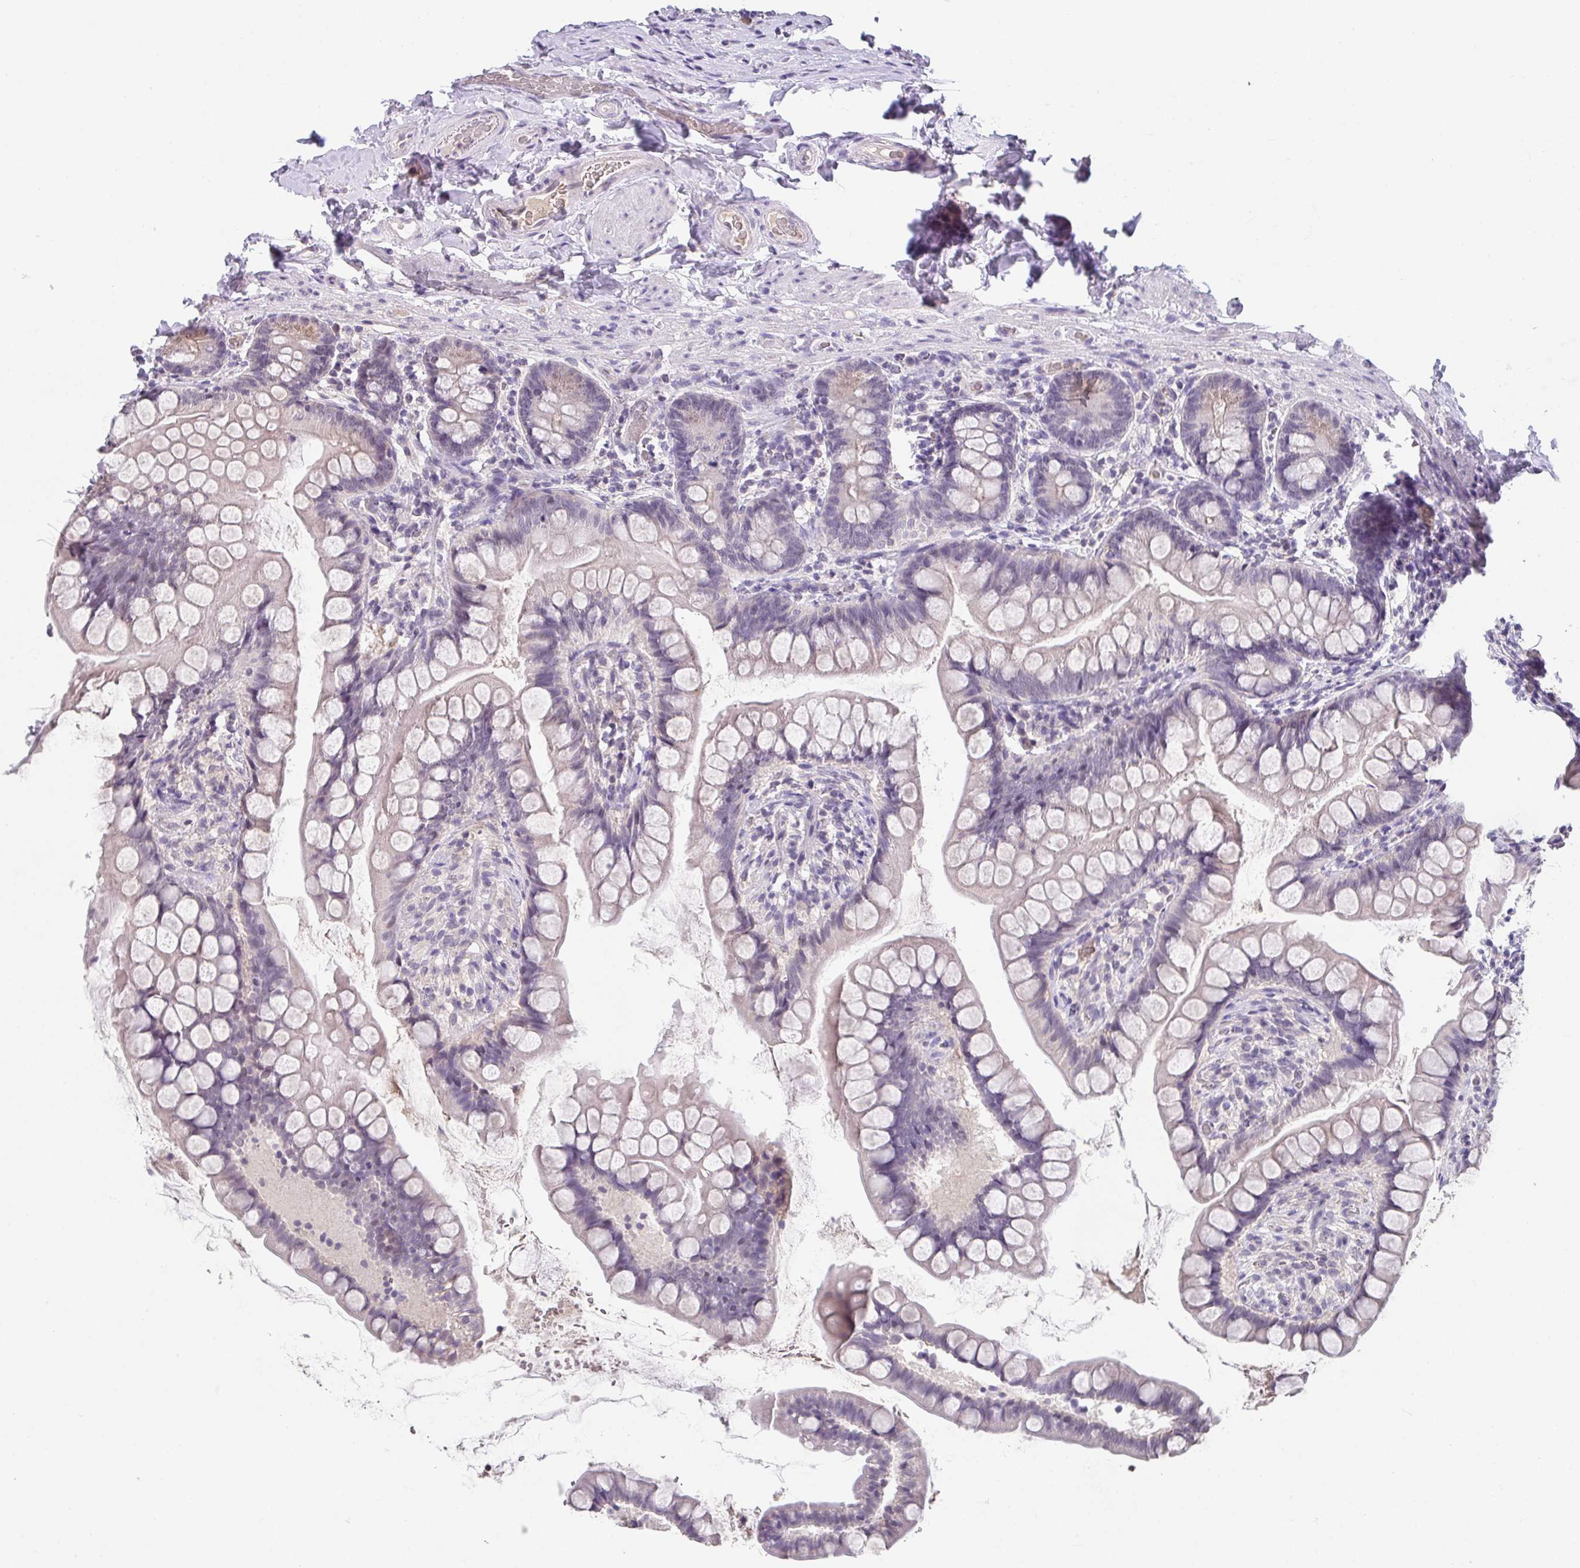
{"staining": {"intensity": "weak", "quantity": "<25%", "location": "cytoplasmic/membranous"}, "tissue": "small intestine", "cell_type": "Glandular cells", "image_type": "normal", "snomed": [{"axis": "morphology", "description": "Normal tissue, NOS"}, {"axis": "topography", "description": "Small intestine"}], "caption": "The immunohistochemistry photomicrograph has no significant positivity in glandular cells of small intestine.", "gene": "GLTPD2", "patient": {"sex": "male", "age": 70}}